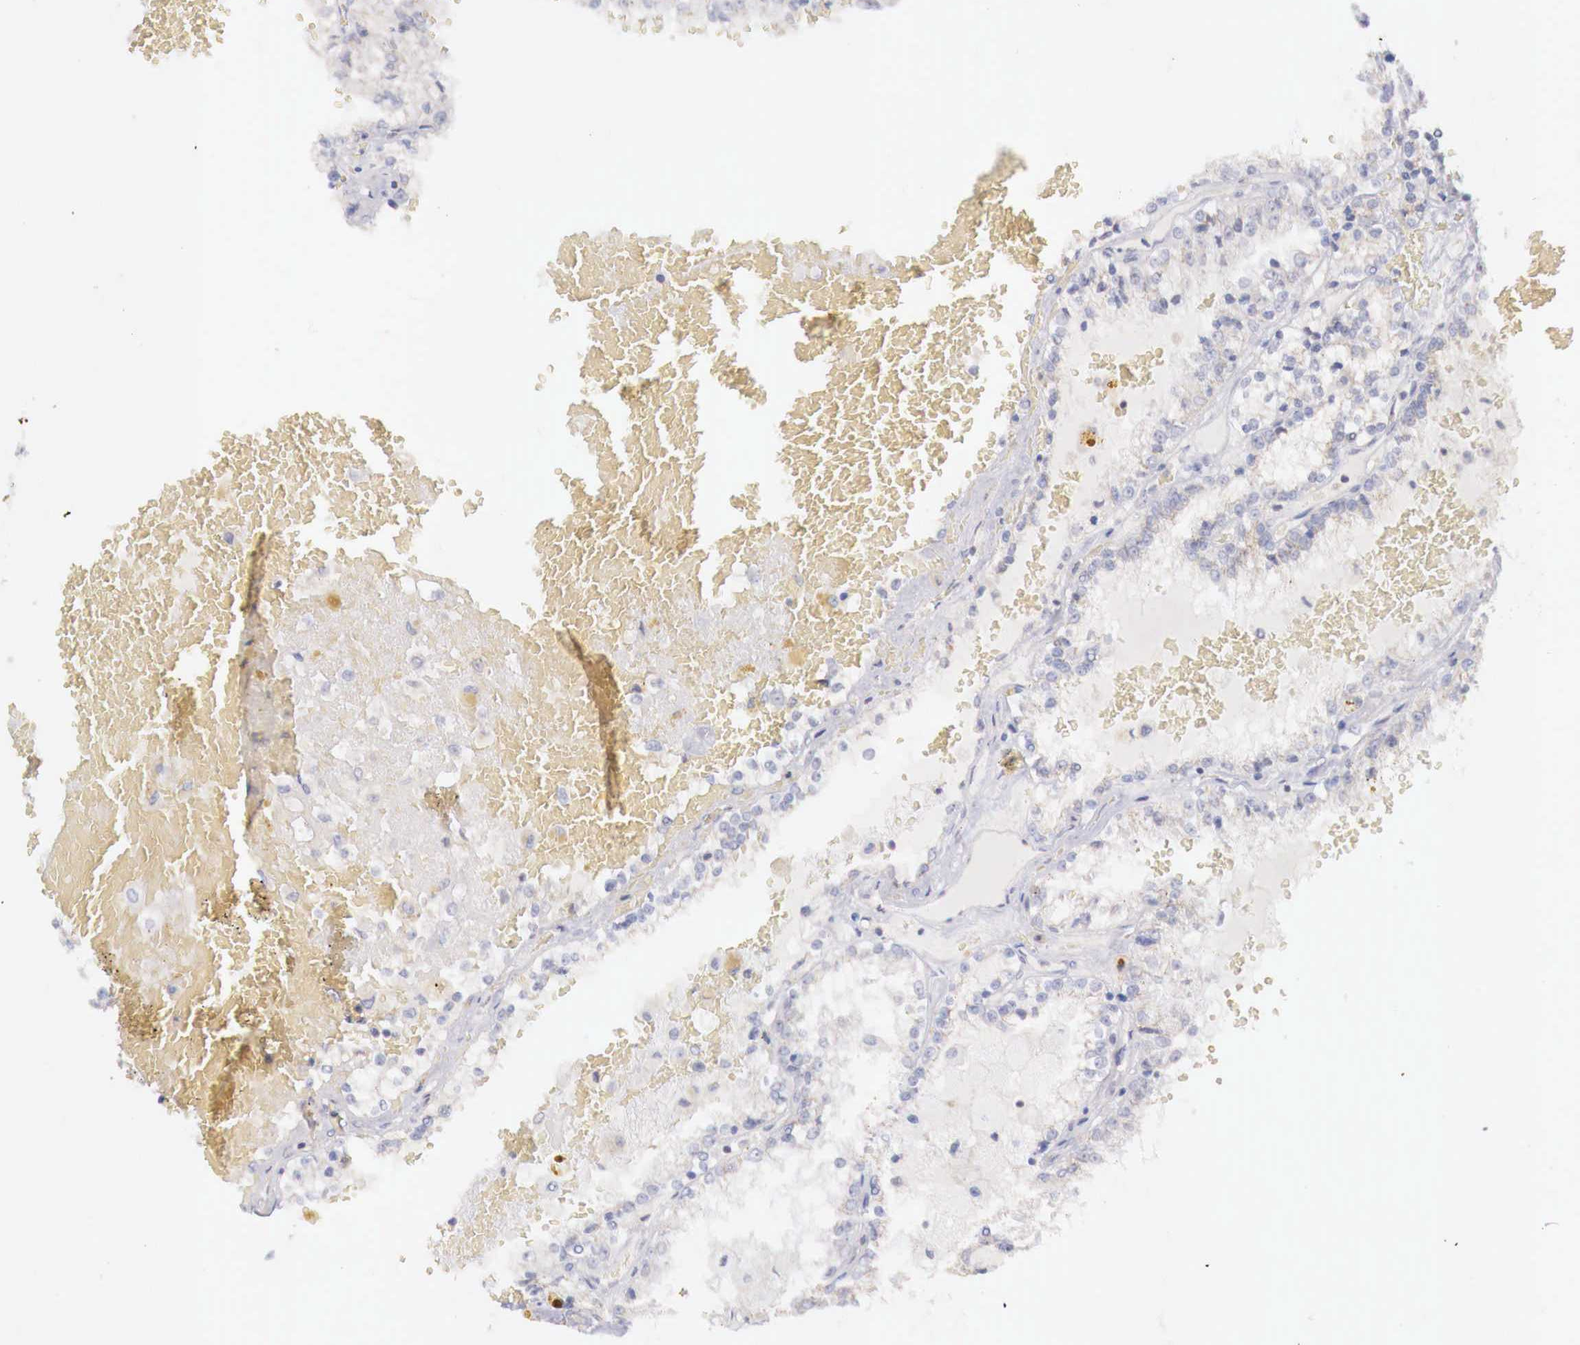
{"staining": {"intensity": "negative", "quantity": "none", "location": "none"}, "tissue": "renal cancer", "cell_type": "Tumor cells", "image_type": "cancer", "snomed": [{"axis": "morphology", "description": "Adenocarcinoma, NOS"}, {"axis": "topography", "description": "Kidney"}], "caption": "Immunohistochemistry (IHC) of renal cancer reveals no staining in tumor cells. The staining is performed using DAB brown chromogen with nuclei counter-stained in using hematoxylin.", "gene": "TRIM13", "patient": {"sex": "female", "age": 56}}